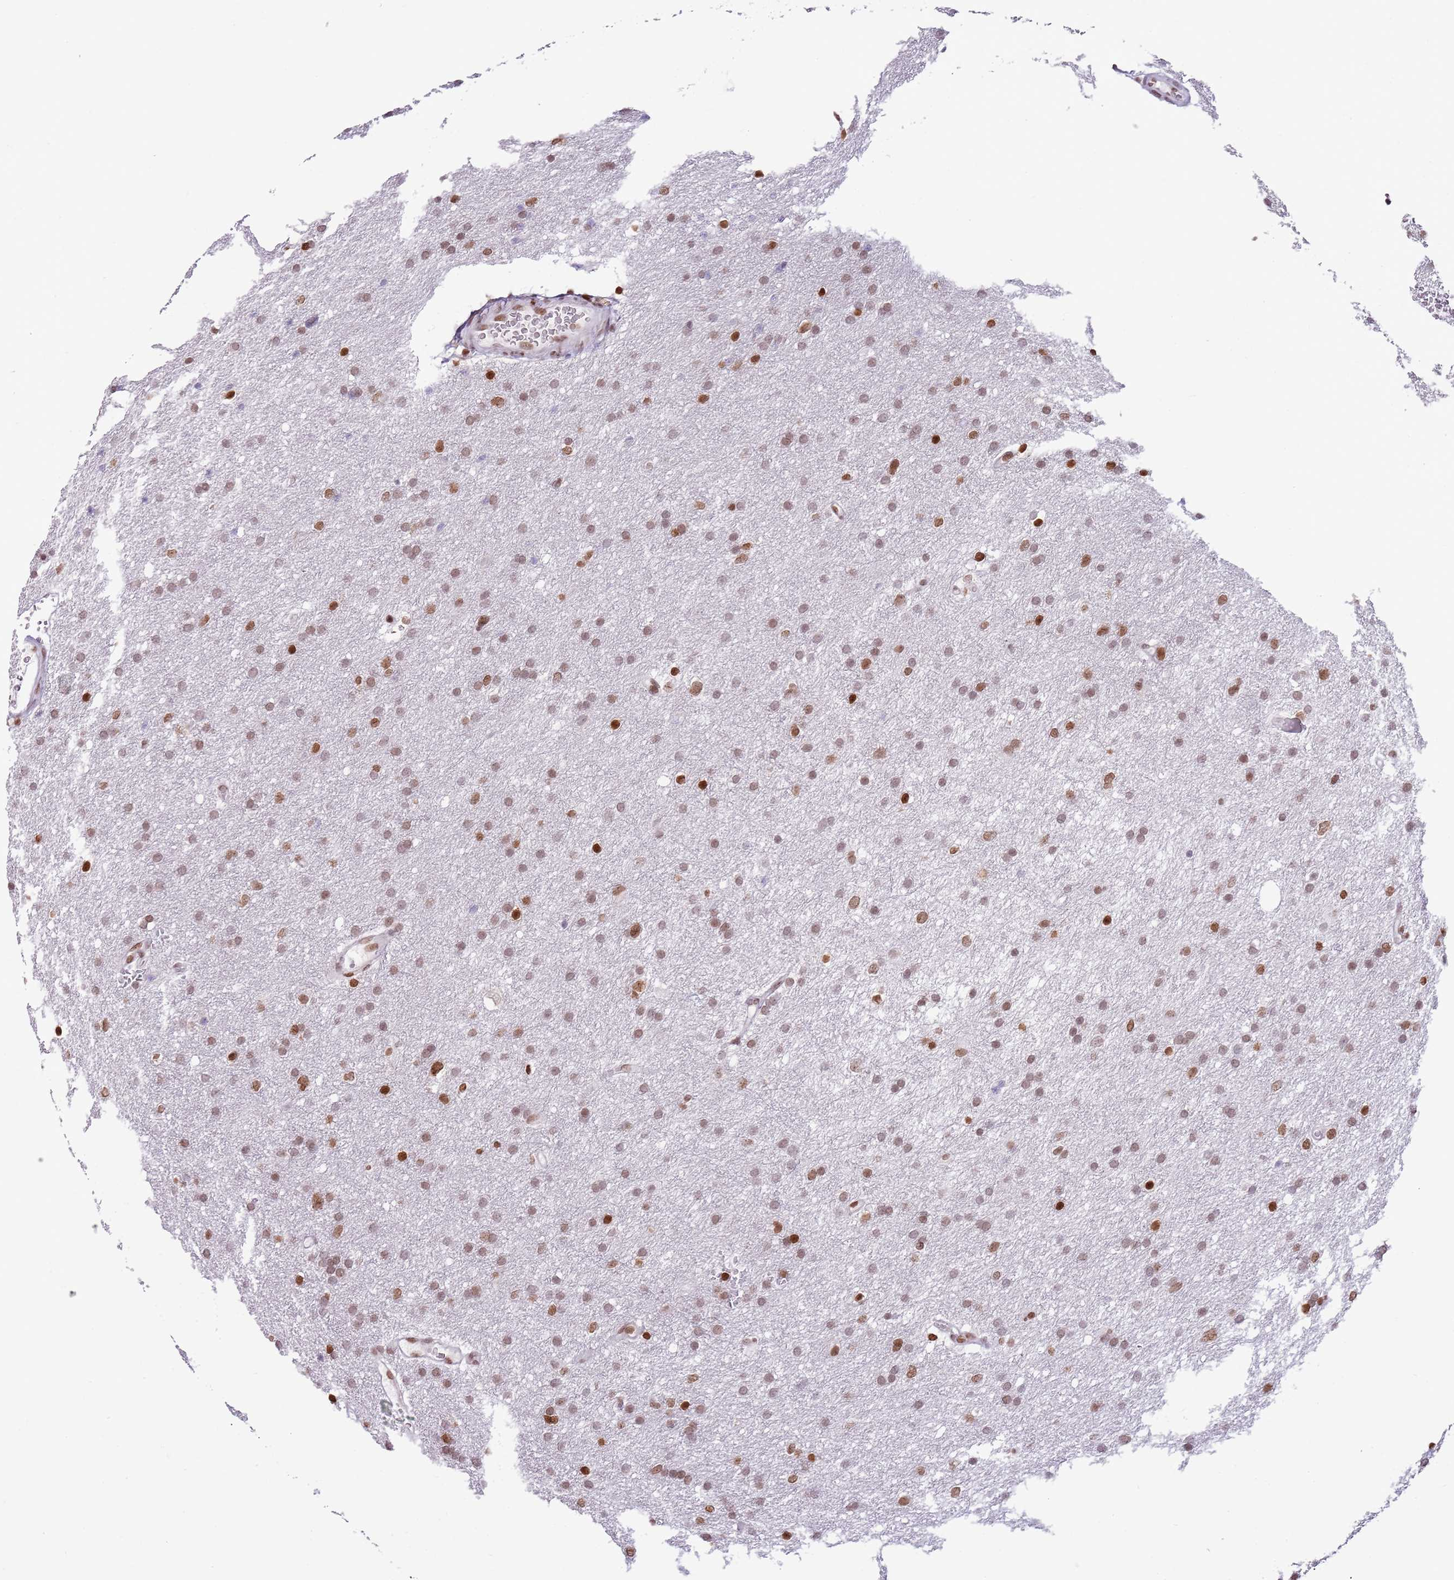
{"staining": {"intensity": "moderate", "quantity": ">75%", "location": "nuclear"}, "tissue": "glioma", "cell_type": "Tumor cells", "image_type": "cancer", "snomed": [{"axis": "morphology", "description": "Glioma, malignant, High grade"}, {"axis": "topography", "description": "Cerebral cortex"}], "caption": "IHC staining of glioma, which demonstrates medium levels of moderate nuclear staining in about >75% of tumor cells indicating moderate nuclear protein expression. The staining was performed using DAB (3,3'-diaminobenzidine) (brown) for protein detection and nuclei were counterstained in hematoxylin (blue).", "gene": "SELENOH", "patient": {"sex": "female", "age": 36}}